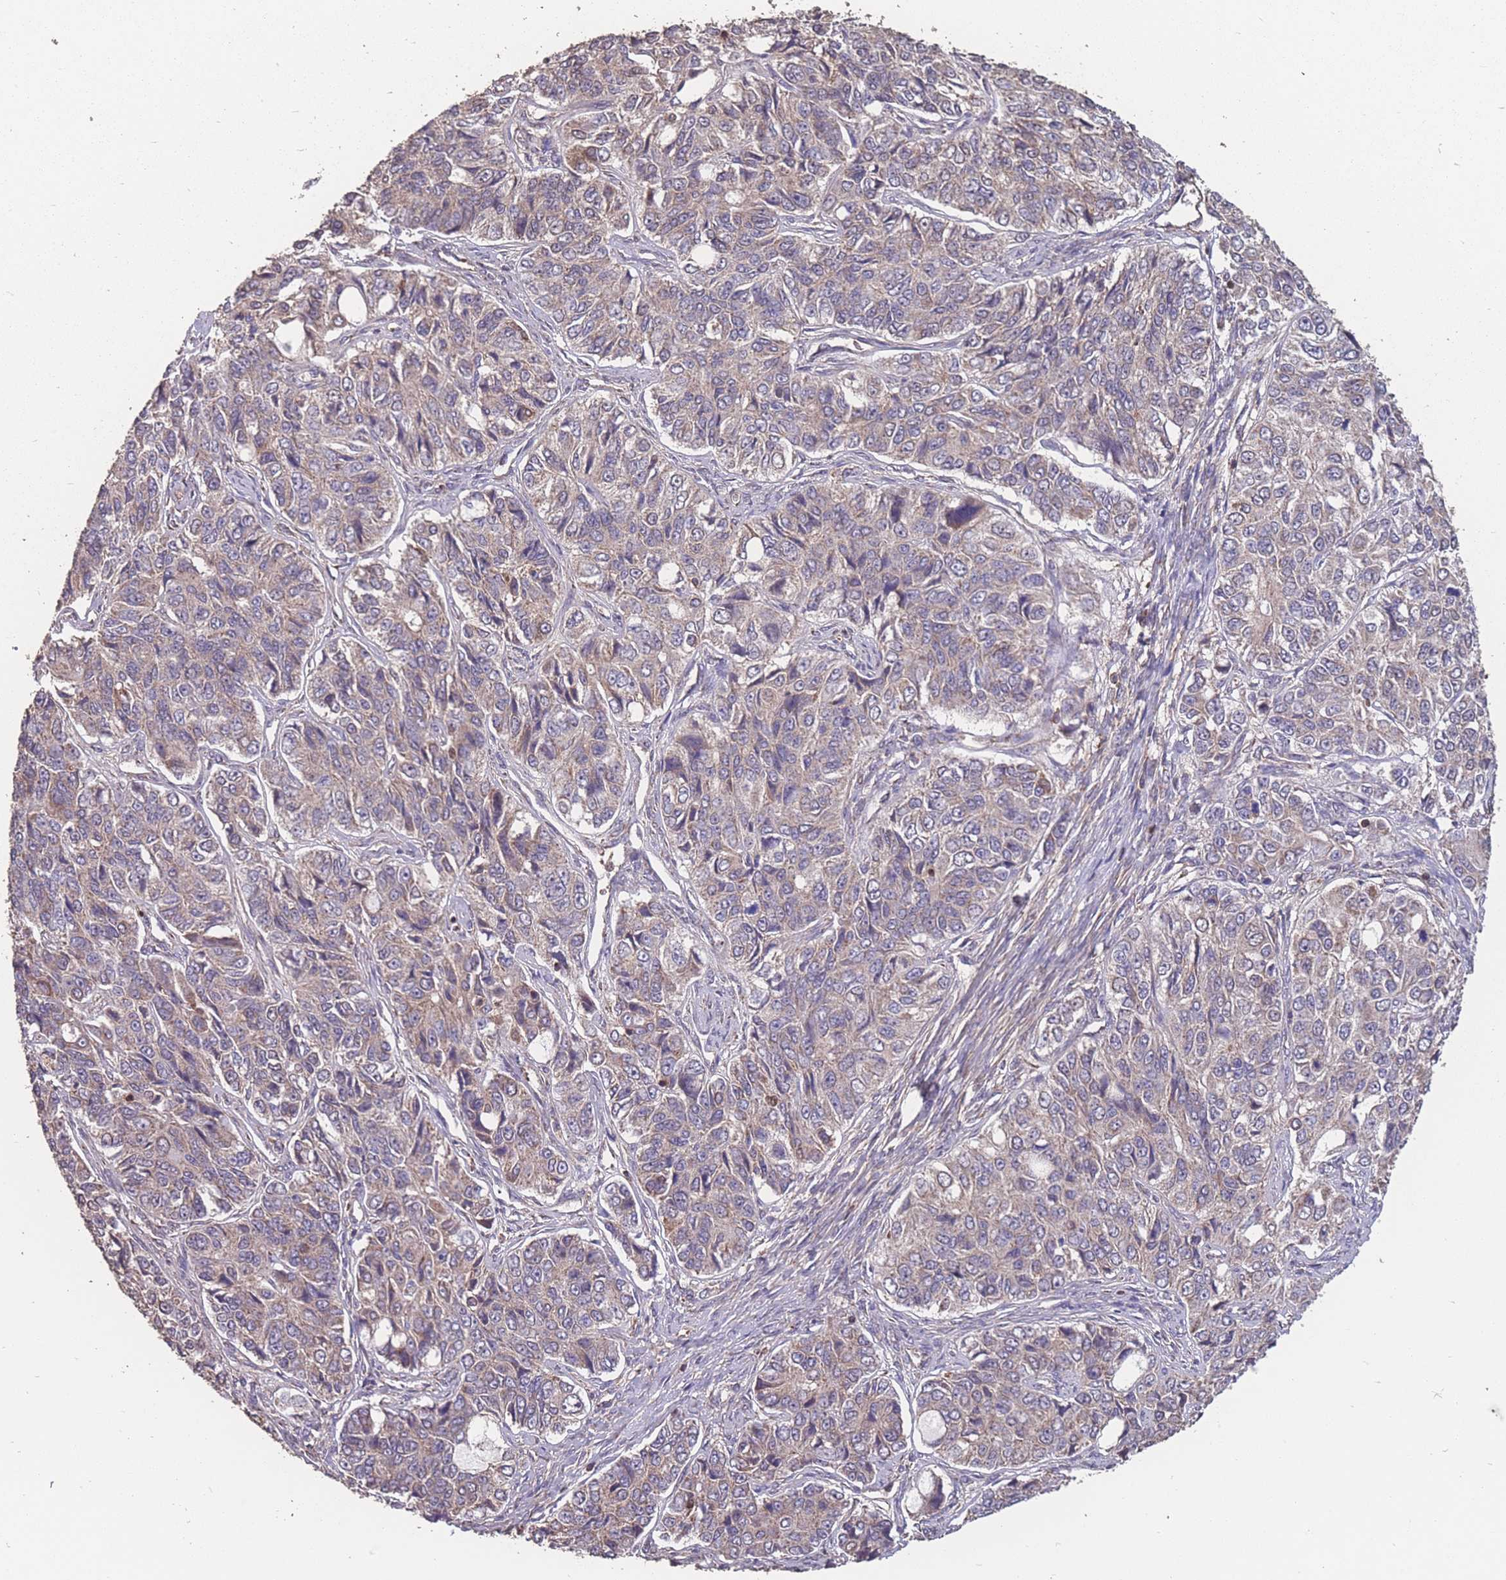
{"staining": {"intensity": "weak", "quantity": "<25%", "location": "cytoplasmic/membranous"}, "tissue": "ovarian cancer", "cell_type": "Tumor cells", "image_type": "cancer", "snomed": [{"axis": "morphology", "description": "Carcinoma, endometroid"}, {"axis": "topography", "description": "Ovary"}], "caption": "Immunohistochemical staining of human ovarian cancer exhibits no significant staining in tumor cells.", "gene": "NUDT21", "patient": {"sex": "female", "age": 51}}